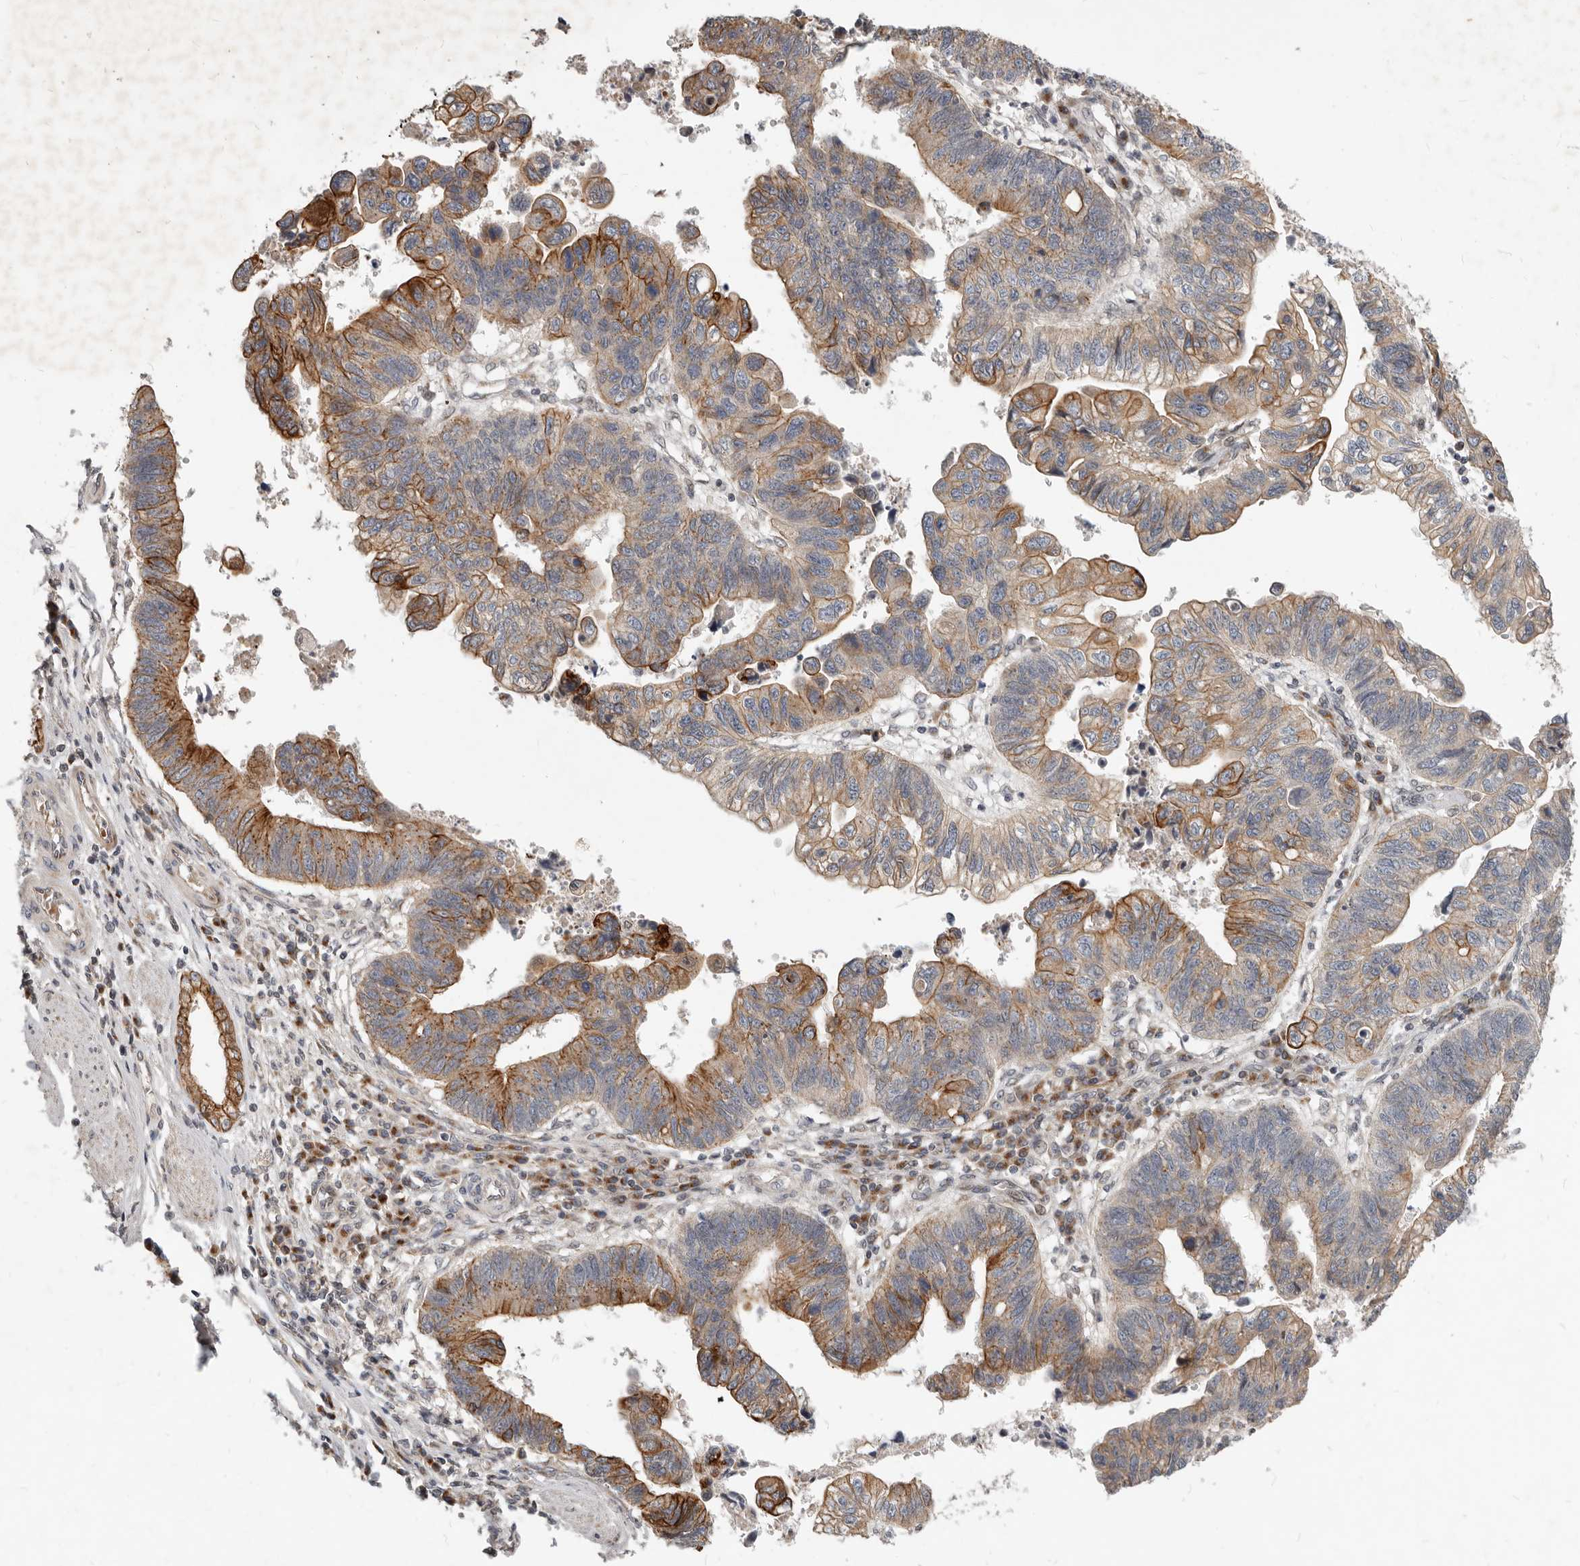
{"staining": {"intensity": "strong", "quantity": "25%-75%", "location": "cytoplasmic/membranous"}, "tissue": "stomach cancer", "cell_type": "Tumor cells", "image_type": "cancer", "snomed": [{"axis": "morphology", "description": "Adenocarcinoma, NOS"}, {"axis": "topography", "description": "Stomach"}], "caption": "Immunohistochemical staining of human stomach cancer displays high levels of strong cytoplasmic/membranous staining in about 25%-75% of tumor cells. Ihc stains the protein in brown and the nuclei are stained blue.", "gene": "NPY4R", "patient": {"sex": "male", "age": 59}}